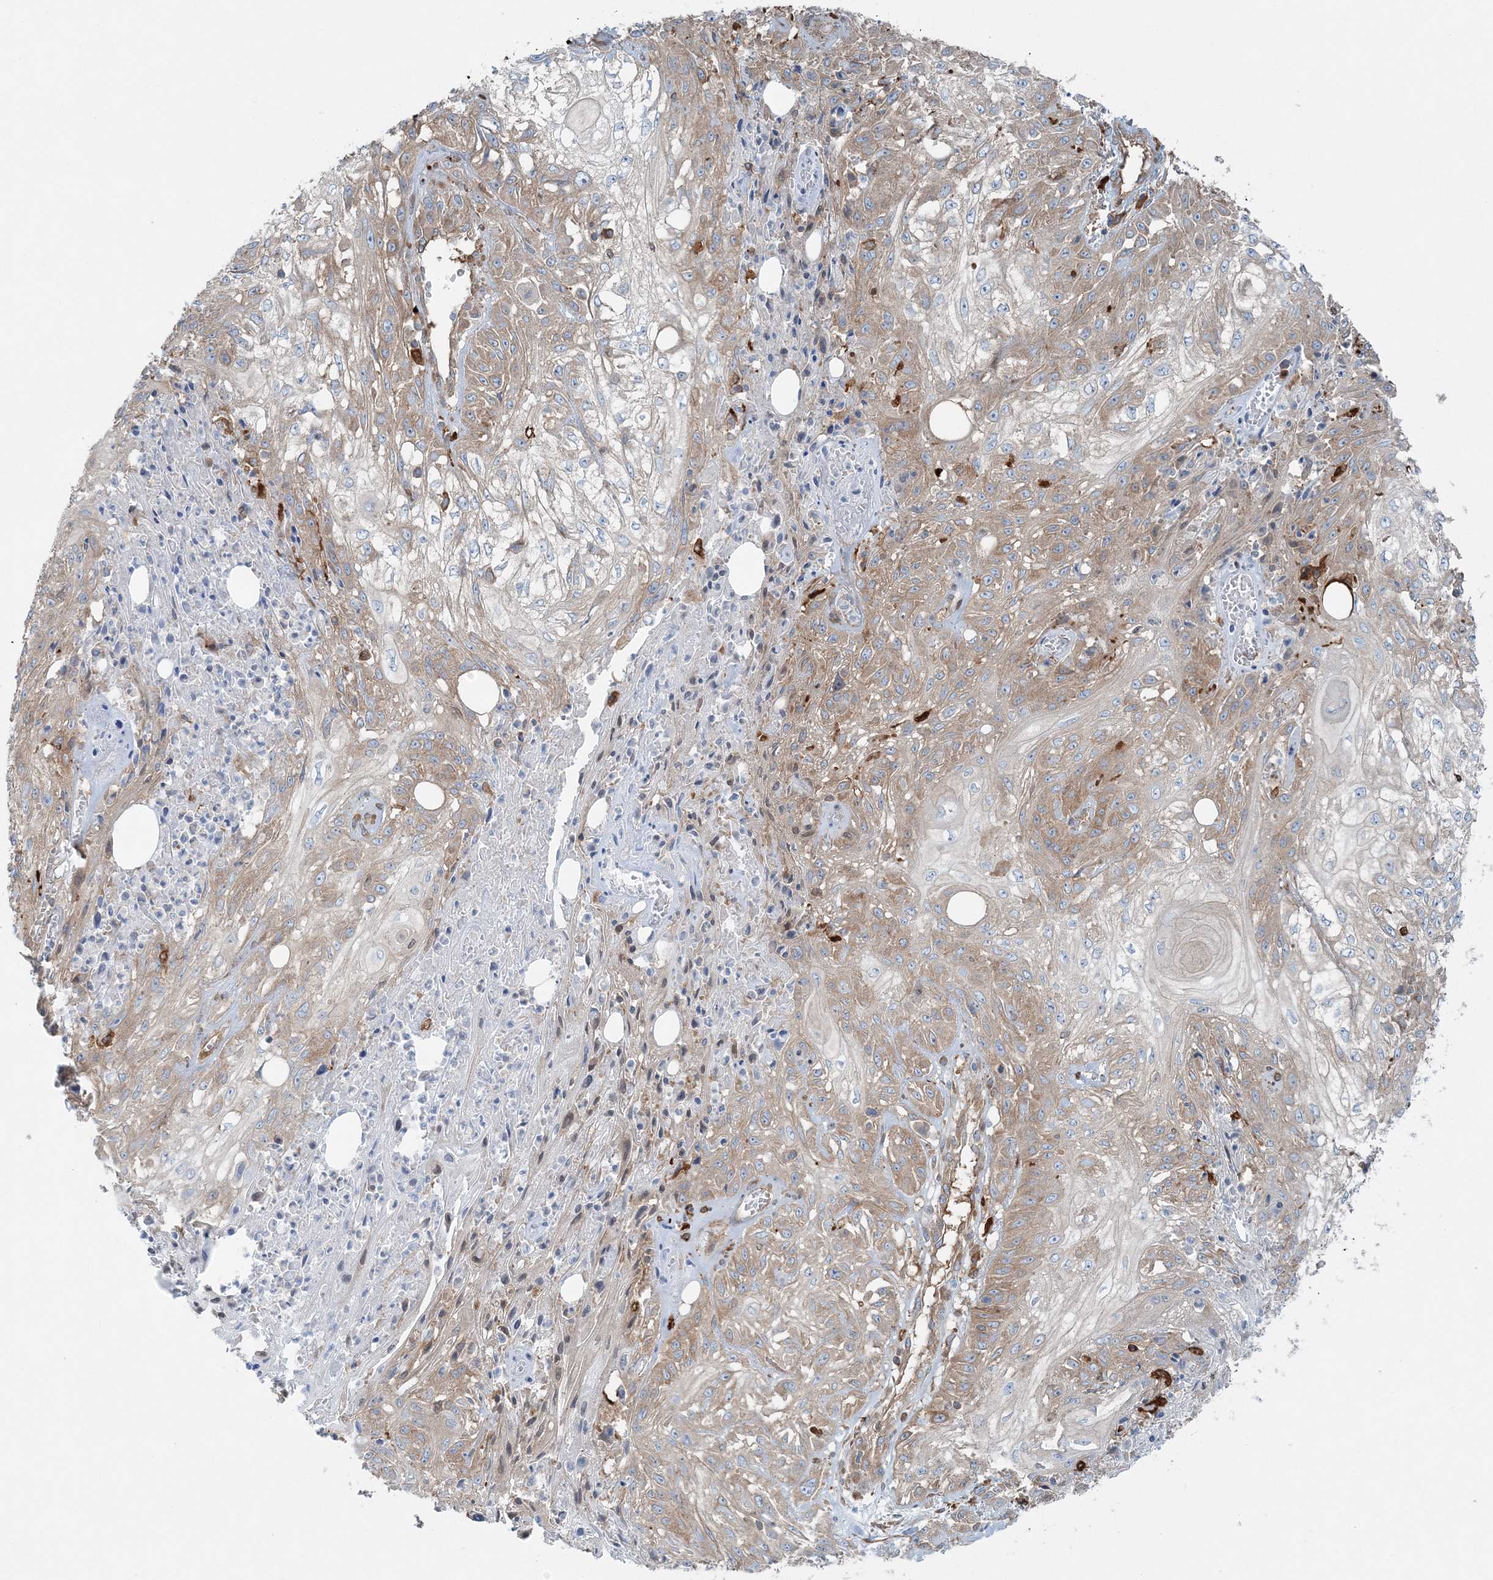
{"staining": {"intensity": "moderate", "quantity": "25%-75%", "location": "cytoplasmic/membranous"}, "tissue": "skin cancer", "cell_type": "Tumor cells", "image_type": "cancer", "snomed": [{"axis": "morphology", "description": "Squamous cell carcinoma, NOS"}, {"axis": "morphology", "description": "Squamous cell carcinoma, metastatic, NOS"}, {"axis": "topography", "description": "Skin"}, {"axis": "topography", "description": "Lymph node"}], "caption": "Protein staining of metastatic squamous cell carcinoma (skin) tissue shows moderate cytoplasmic/membranous staining in about 25%-75% of tumor cells.", "gene": "SNX2", "patient": {"sex": "male", "age": 75}}